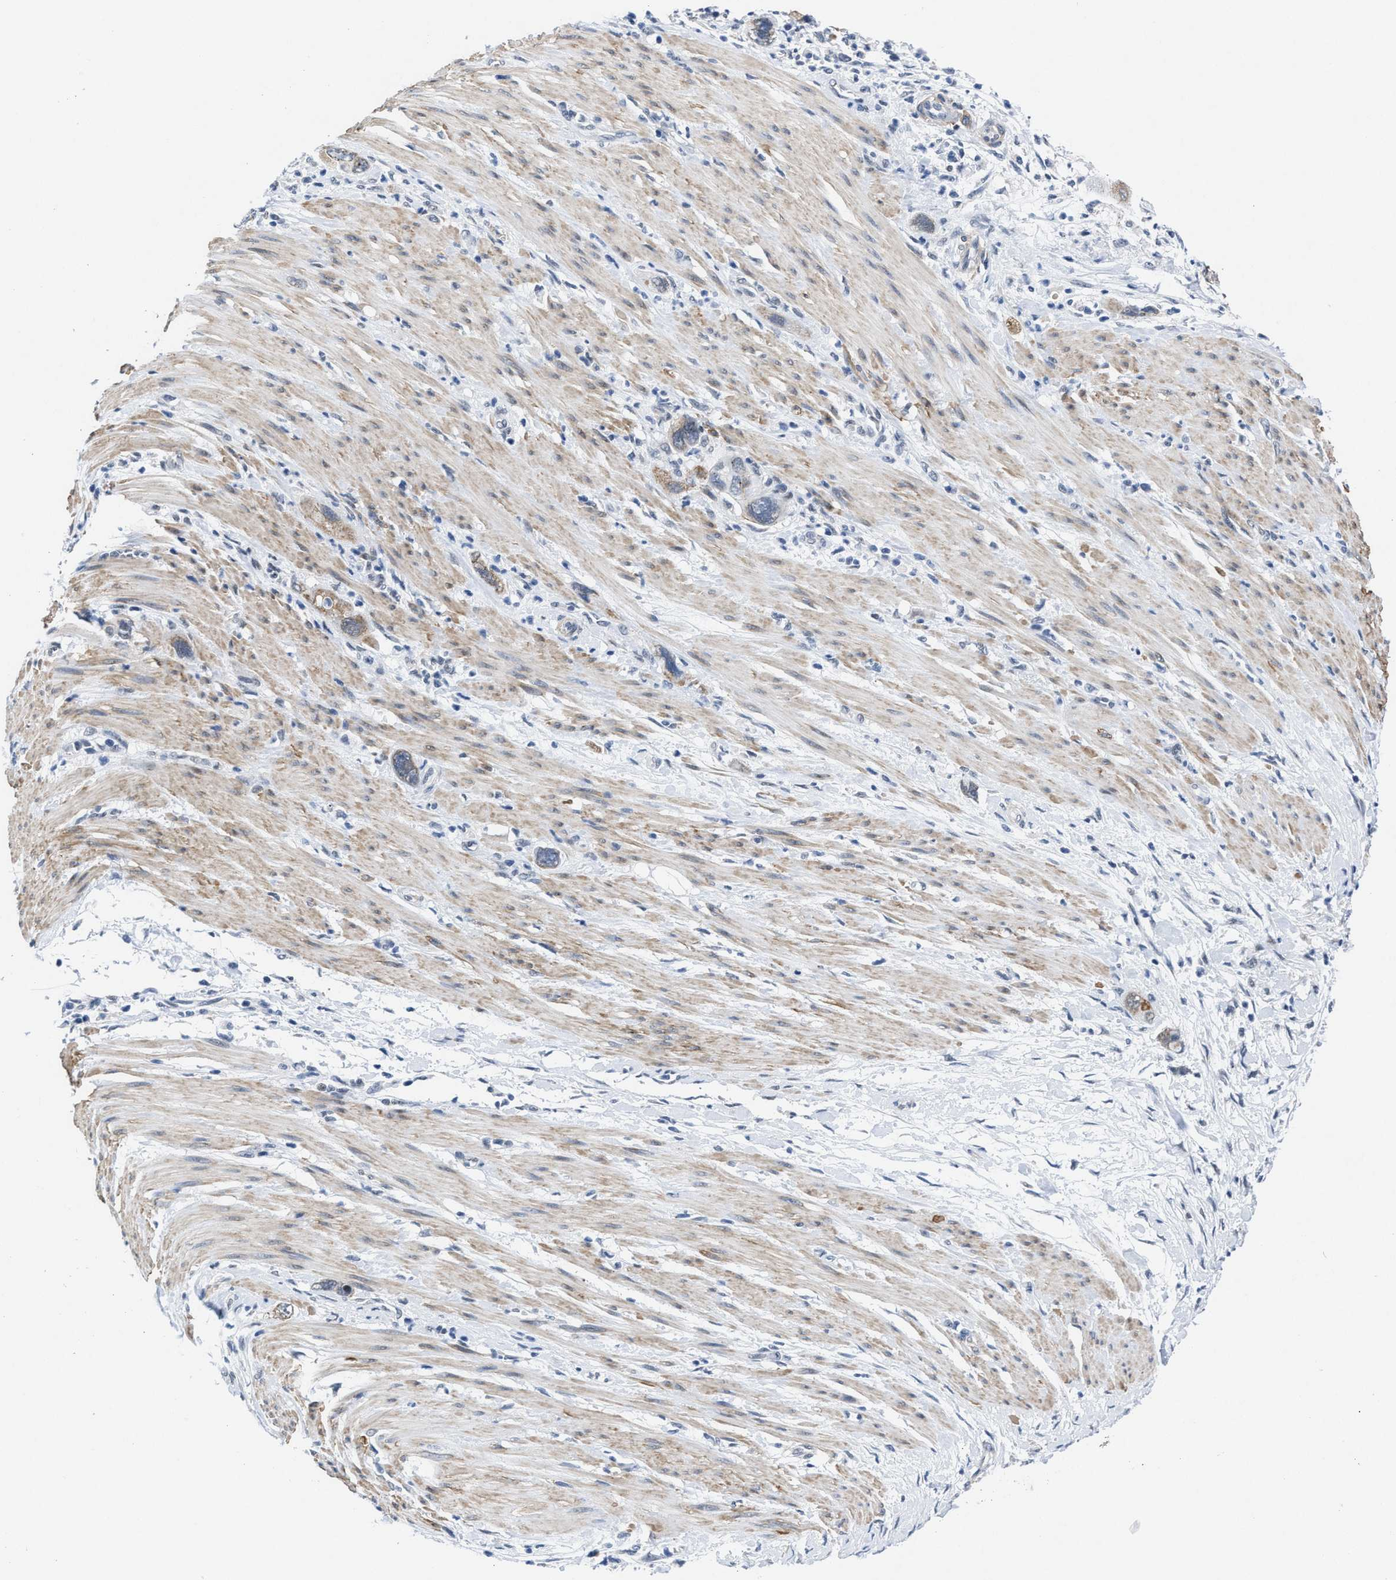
{"staining": {"intensity": "moderate", "quantity": "<25%", "location": "cytoplasmic/membranous"}, "tissue": "pancreatic cancer", "cell_type": "Tumor cells", "image_type": "cancer", "snomed": [{"axis": "morphology", "description": "Adenocarcinoma, NOS"}, {"axis": "topography", "description": "Pancreas"}], "caption": "Pancreatic cancer stained for a protein displays moderate cytoplasmic/membranous positivity in tumor cells.", "gene": "ID3", "patient": {"sex": "female", "age": 70}}